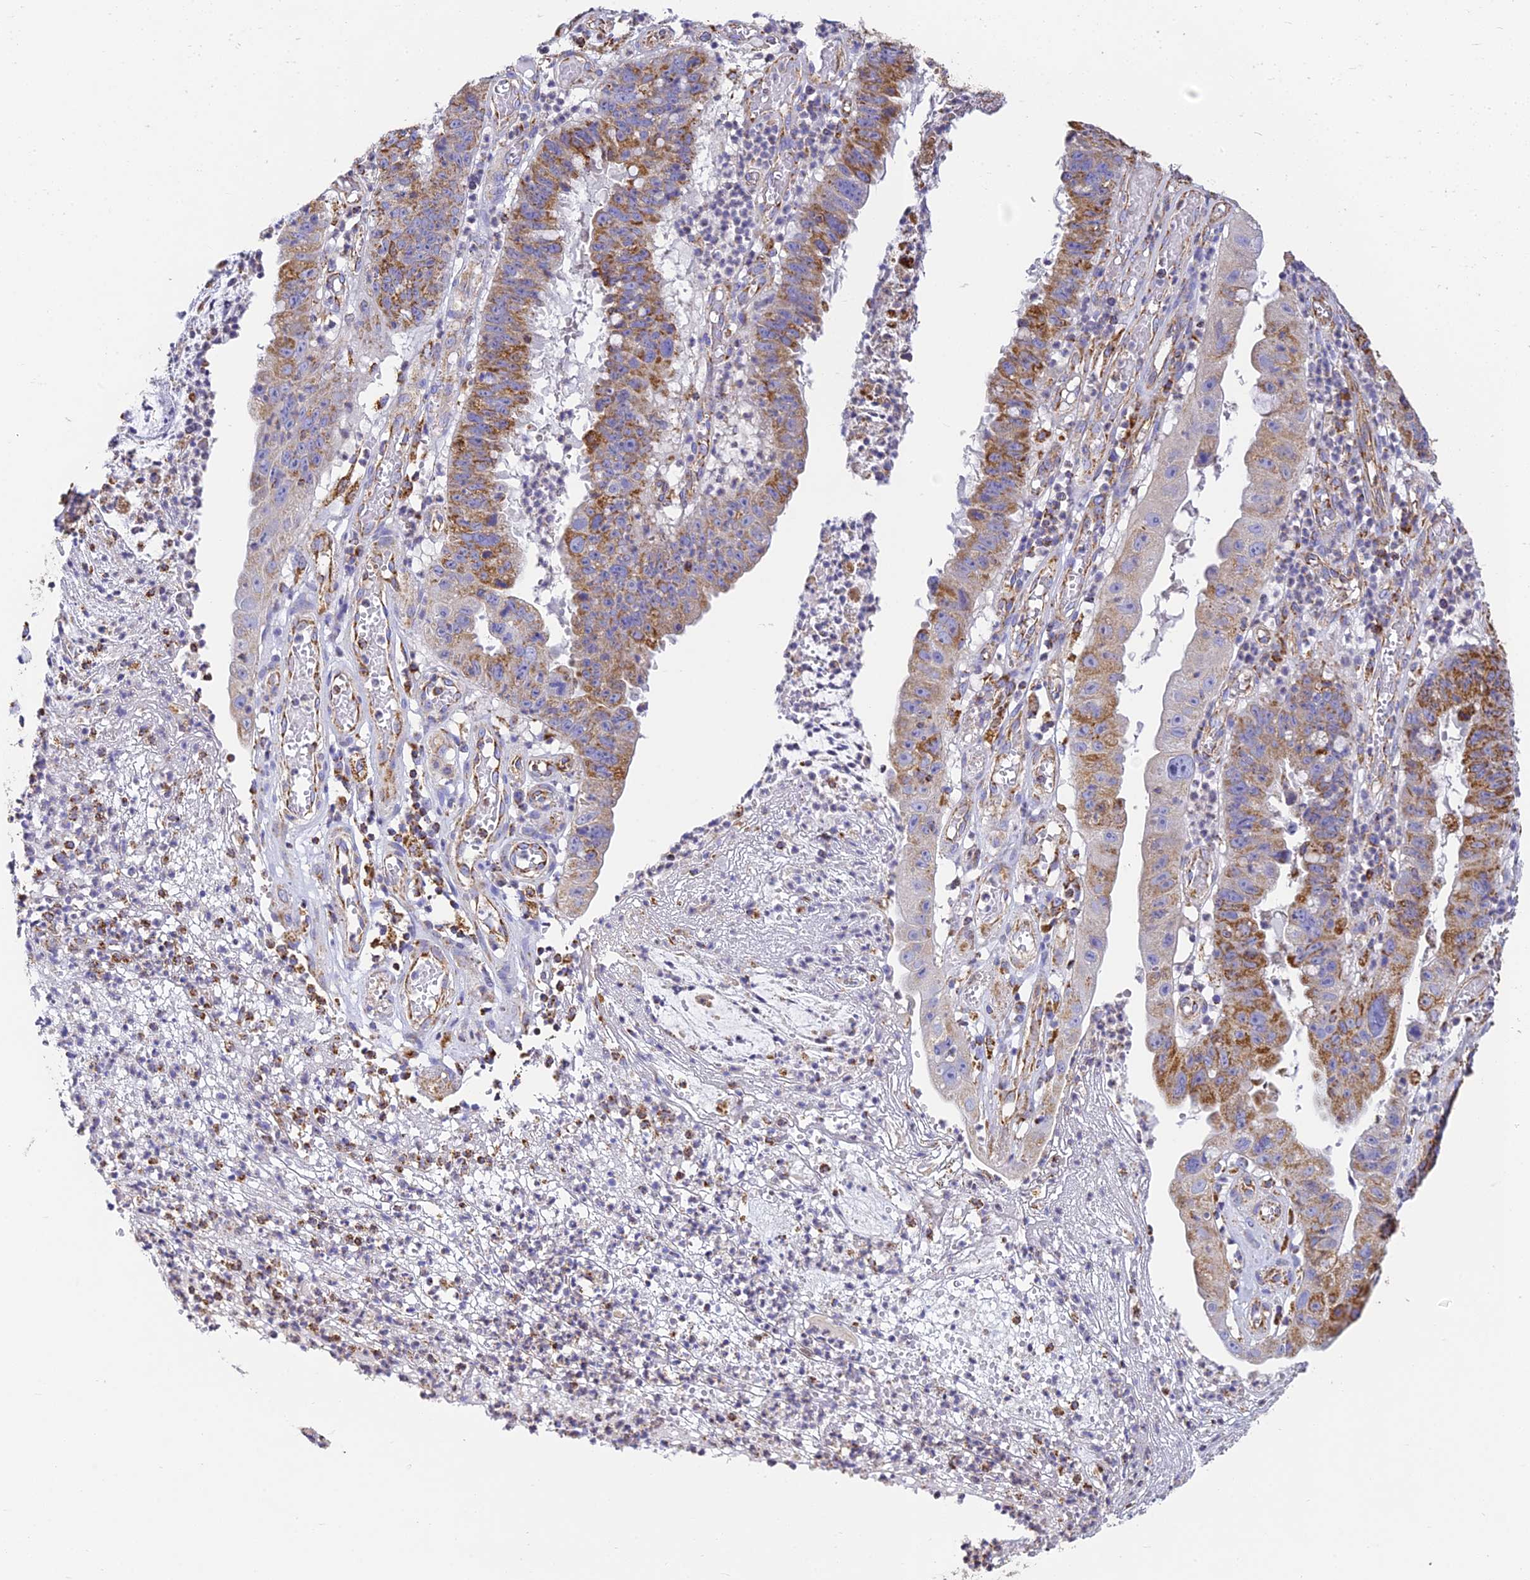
{"staining": {"intensity": "strong", "quantity": "25%-75%", "location": "cytoplasmic/membranous"}, "tissue": "stomach cancer", "cell_type": "Tumor cells", "image_type": "cancer", "snomed": [{"axis": "morphology", "description": "Adenocarcinoma, NOS"}, {"axis": "topography", "description": "Stomach"}], "caption": "Tumor cells reveal strong cytoplasmic/membranous staining in approximately 25%-75% of cells in stomach cancer. (DAB = brown stain, brightfield microscopy at high magnification).", "gene": "COX6C", "patient": {"sex": "male", "age": 59}}